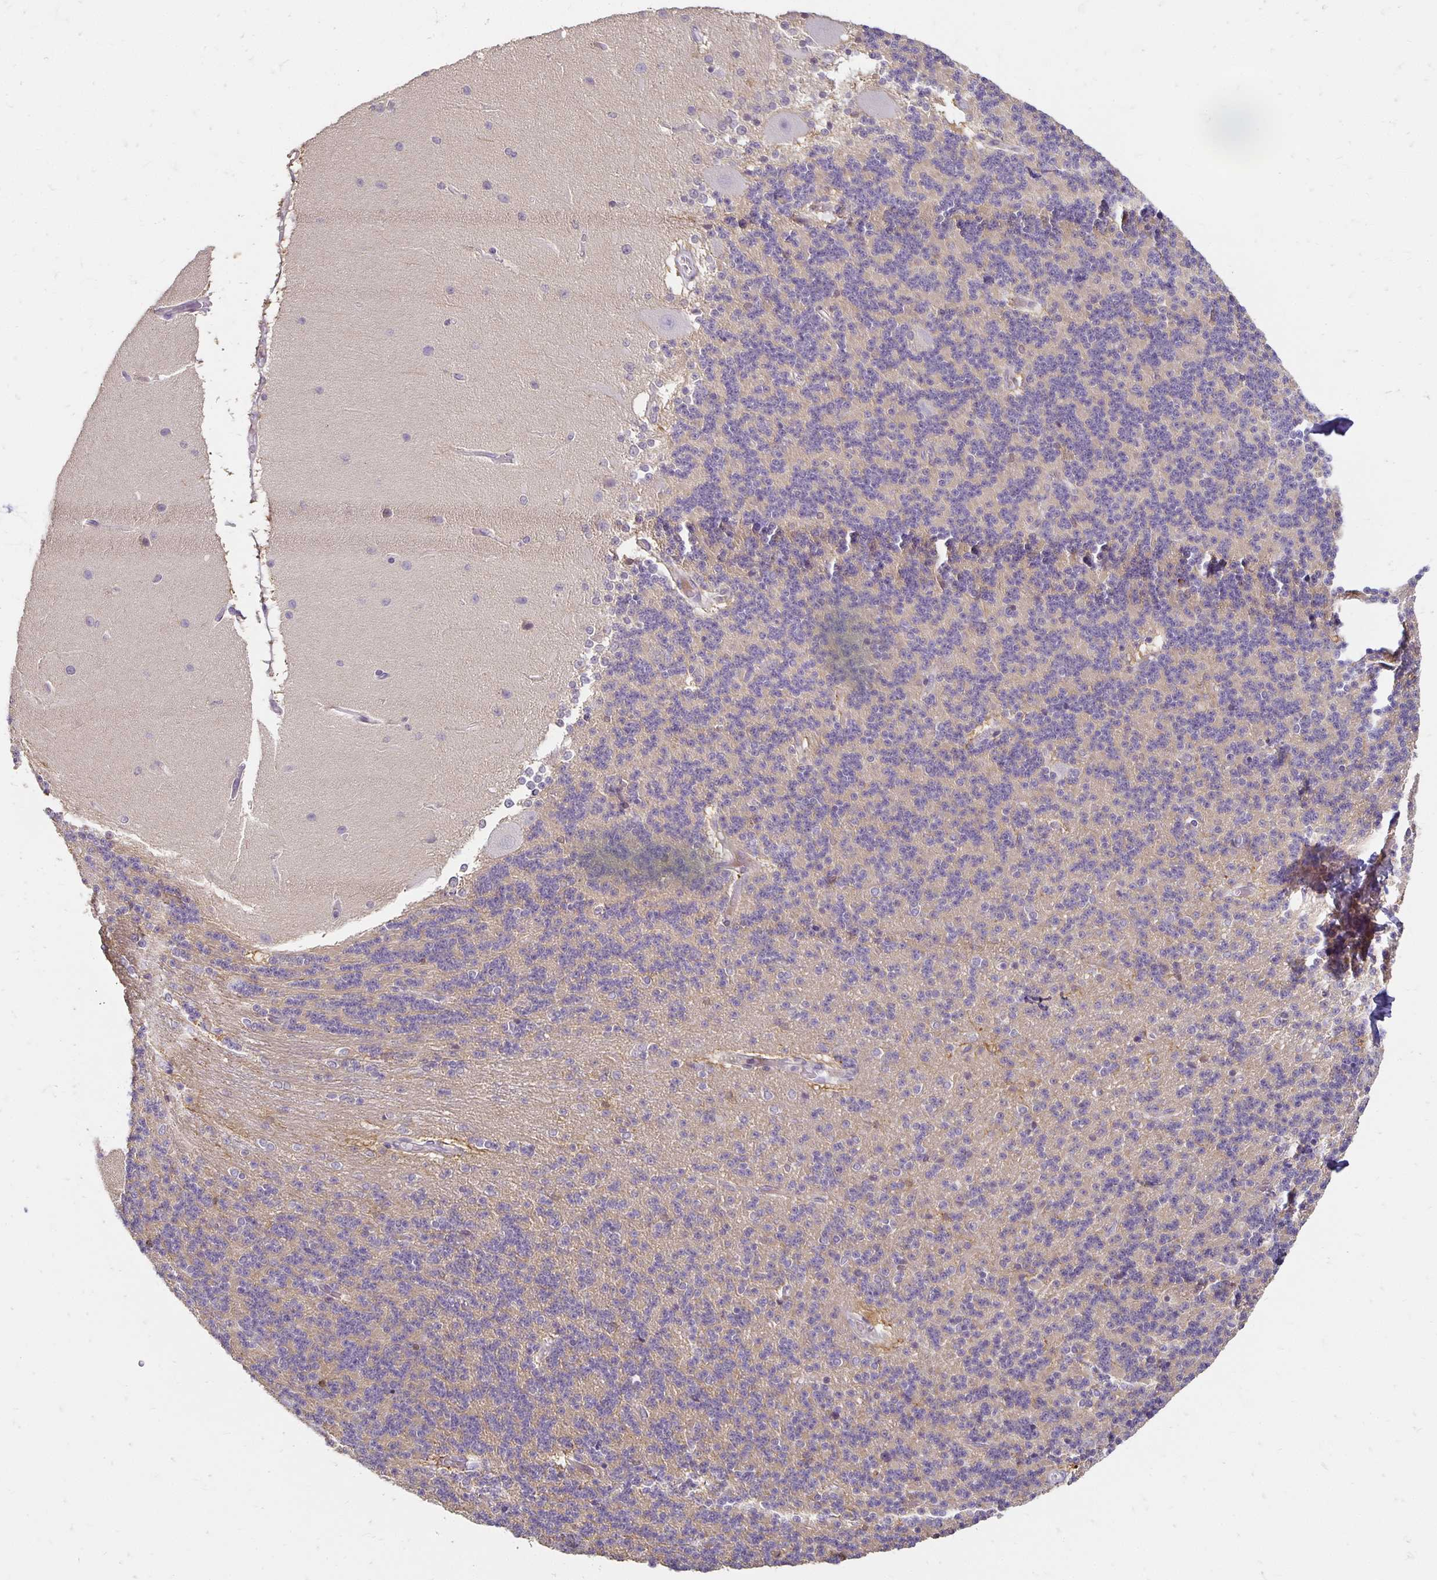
{"staining": {"intensity": "negative", "quantity": "none", "location": "none"}, "tissue": "cerebellum", "cell_type": "Cells in granular layer", "image_type": "normal", "snomed": [{"axis": "morphology", "description": "Normal tissue, NOS"}, {"axis": "topography", "description": "Cerebellum"}], "caption": "This is an IHC histopathology image of normal cerebellum. There is no expression in cells in granular layer.", "gene": "CST6", "patient": {"sex": "female", "age": 54}}